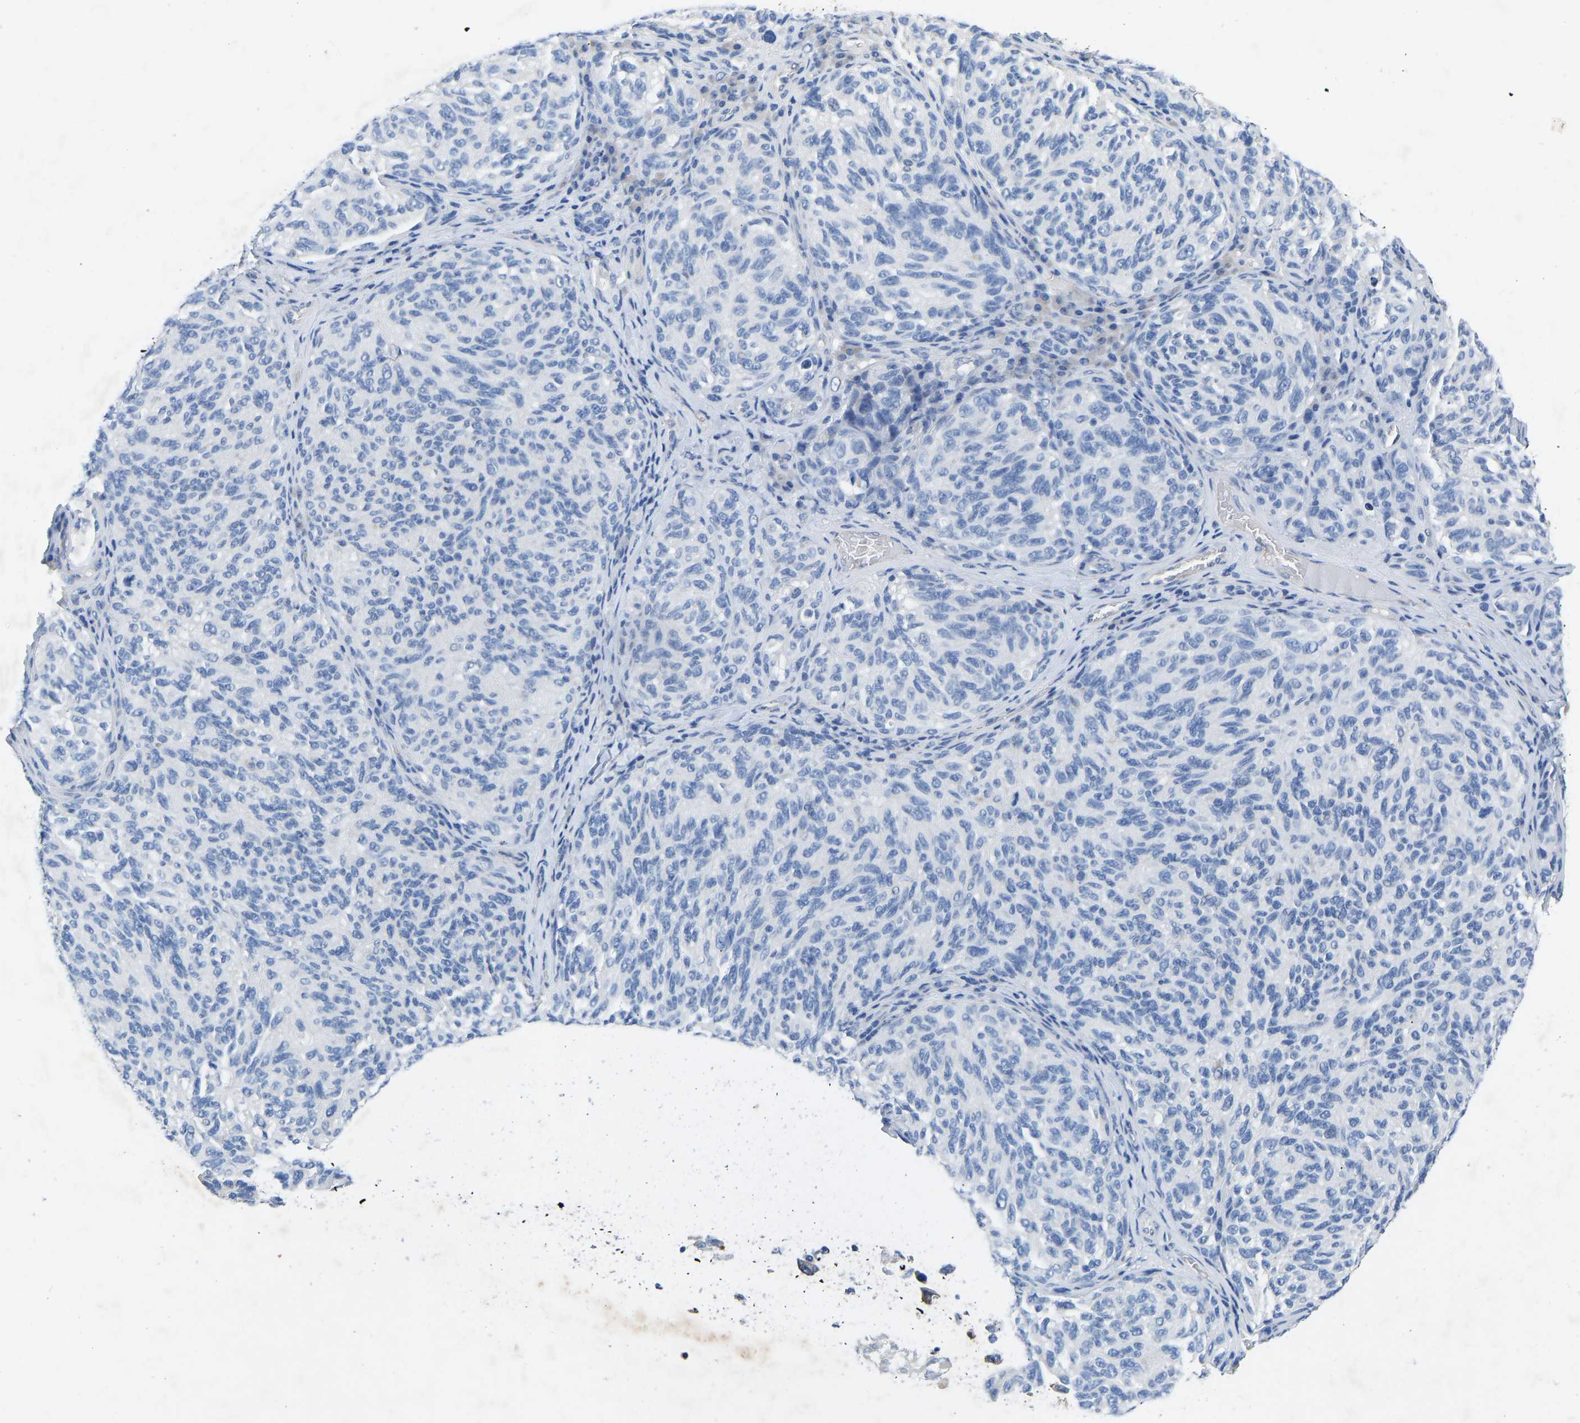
{"staining": {"intensity": "negative", "quantity": "none", "location": "none"}, "tissue": "melanoma", "cell_type": "Tumor cells", "image_type": "cancer", "snomed": [{"axis": "morphology", "description": "Malignant melanoma, NOS"}, {"axis": "topography", "description": "Skin"}], "caption": "Malignant melanoma was stained to show a protein in brown. There is no significant staining in tumor cells.", "gene": "RBP1", "patient": {"sex": "female", "age": 73}}